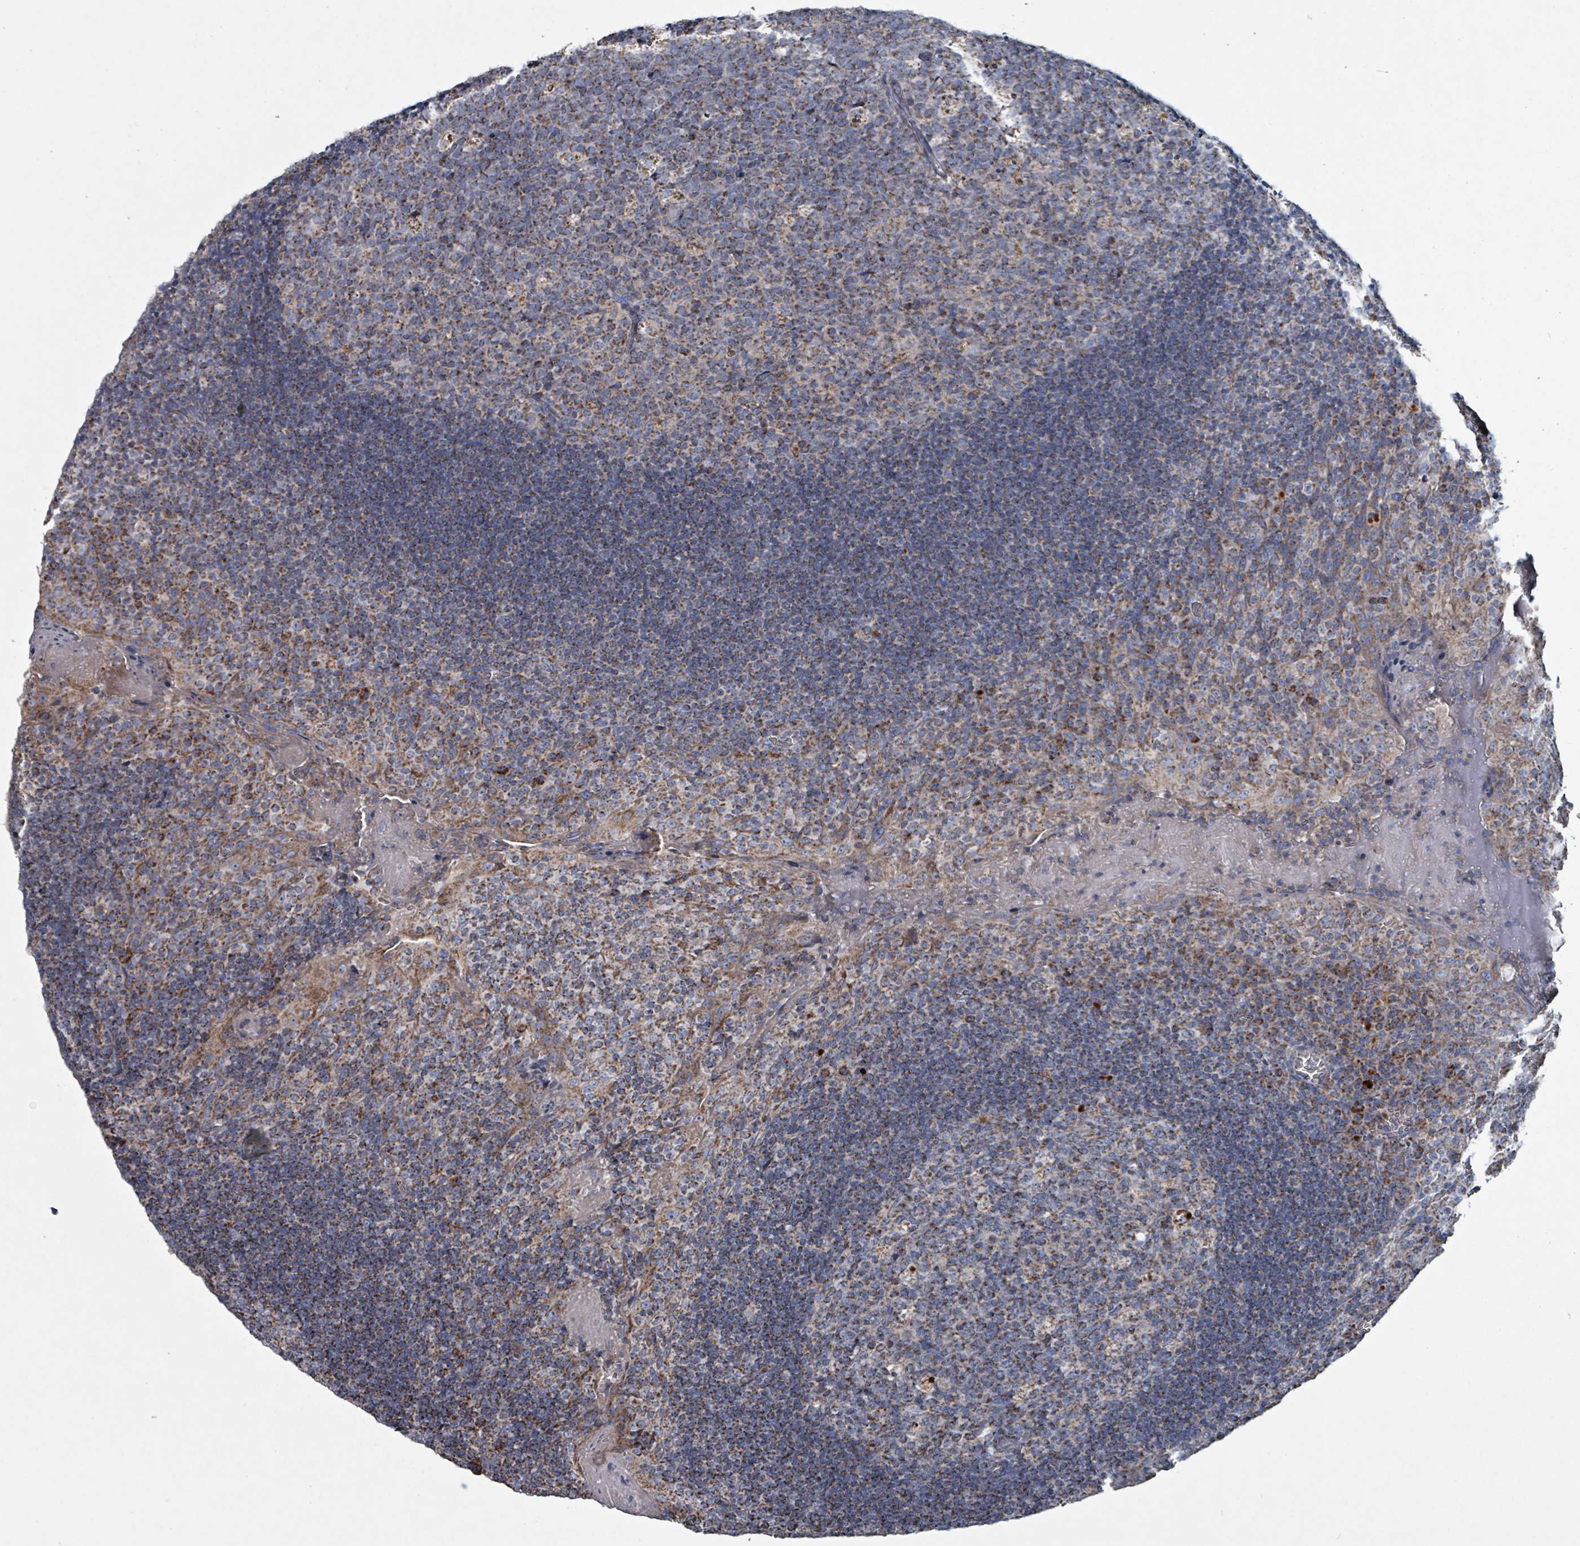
{"staining": {"intensity": "moderate", "quantity": "25%-75%", "location": "cytoplasmic/membranous"}, "tissue": "tonsil", "cell_type": "Germinal center cells", "image_type": "normal", "snomed": [{"axis": "morphology", "description": "Normal tissue, NOS"}, {"axis": "topography", "description": "Tonsil"}], "caption": "Approximately 25%-75% of germinal center cells in unremarkable tonsil exhibit moderate cytoplasmic/membranous protein positivity as visualized by brown immunohistochemical staining.", "gene": "ABHD18", "patient": {"sex": "male", "age": 17}}